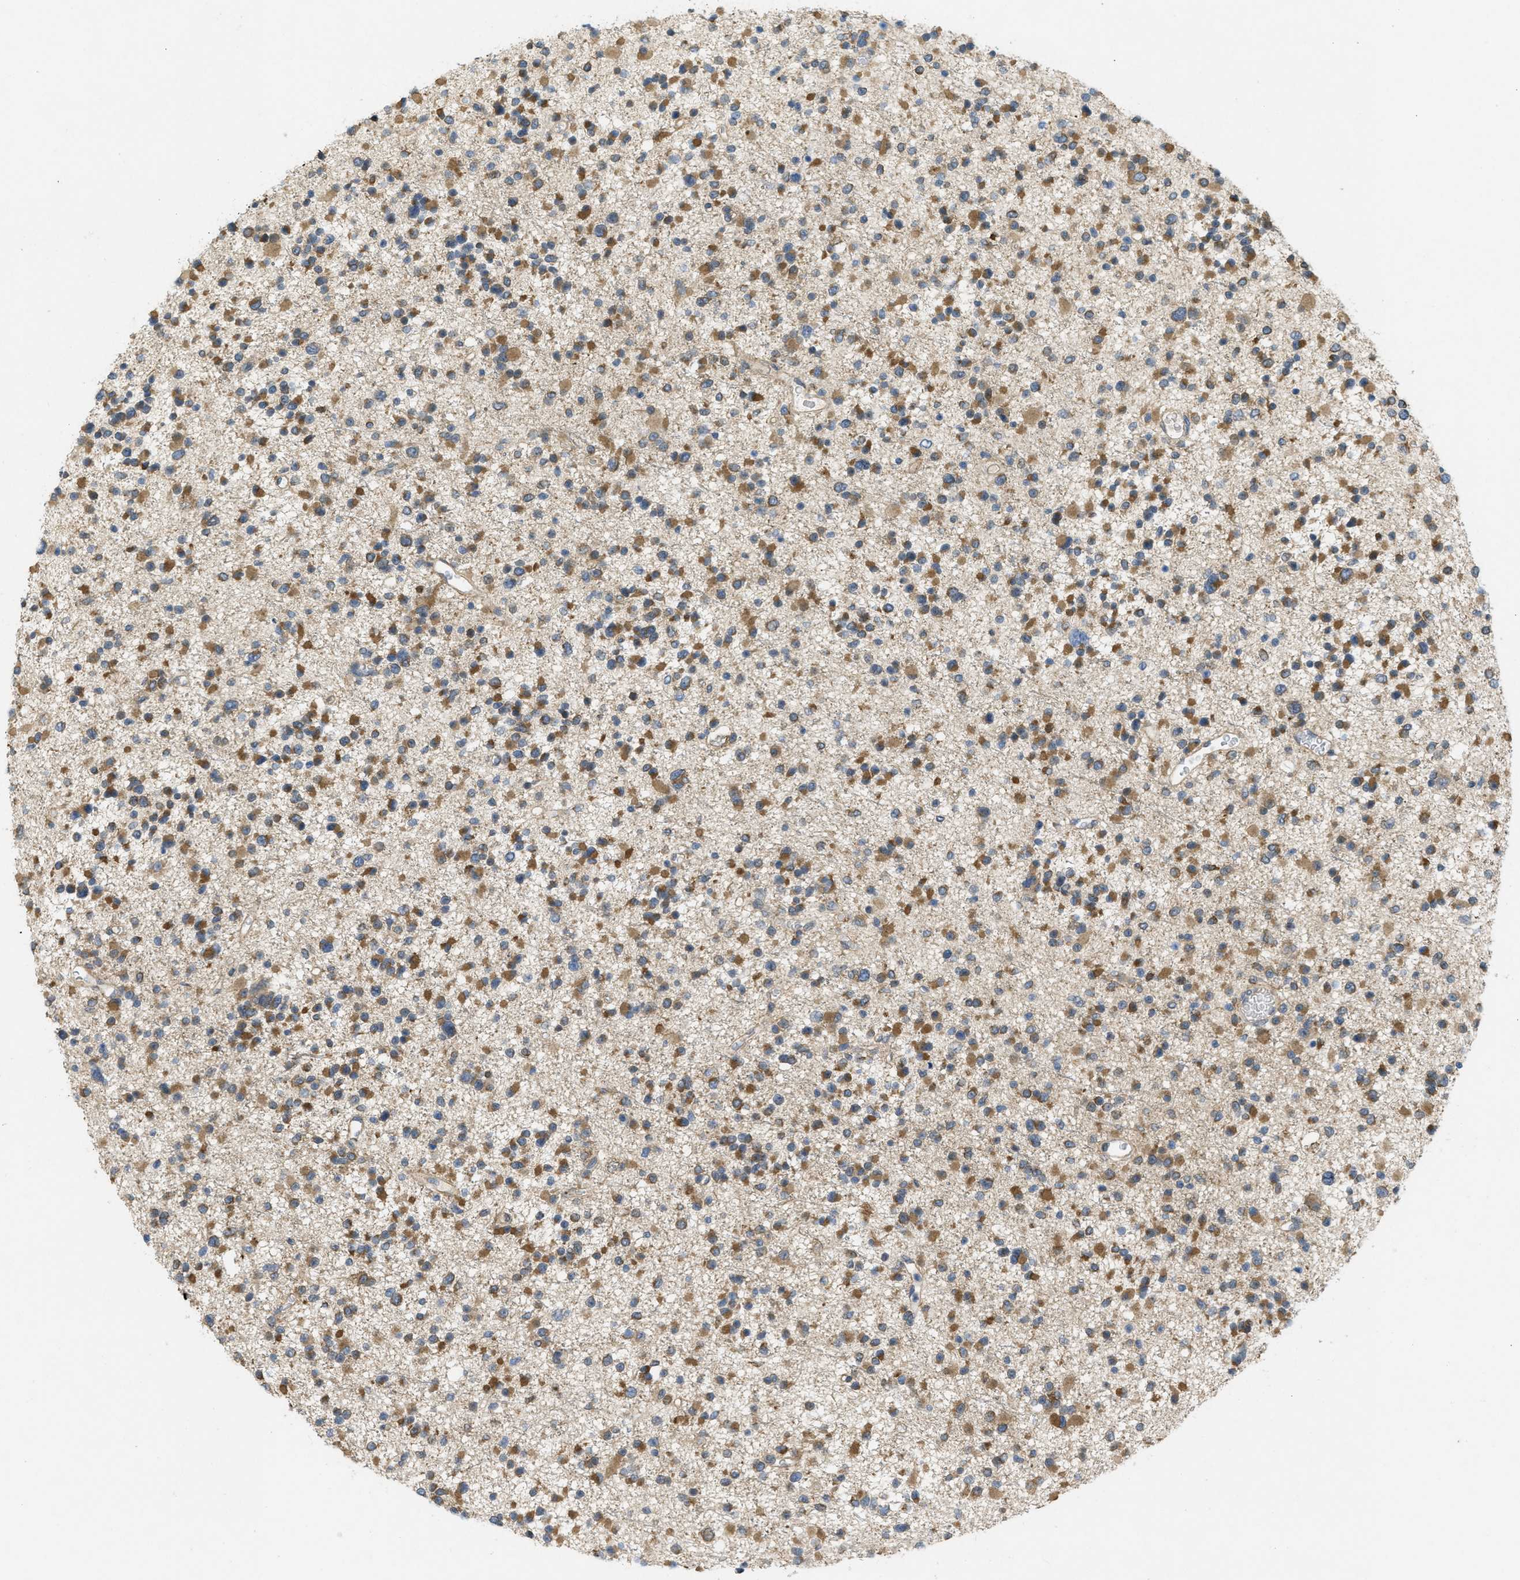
{"staining": {"intensity": "moderate", "quantity": ">75%", "location": "cytoplasmic/membranous"}, "tissue": "glioma", "cell_type": "Tumor cells", "image_type": "cancer", "snomed": [{"axis": "morphology", "description": "Glioma, malignant, Low grade"}, {"axis": "topography", "description": "Brain"}], "caption": "Protein analysis of glioma tissue shows moderate cytoplasmic/membranous positivity in about >75% of tumor cells.", "gene": "IFNLR1", "patient": {"sex": "female", "age": 22}}